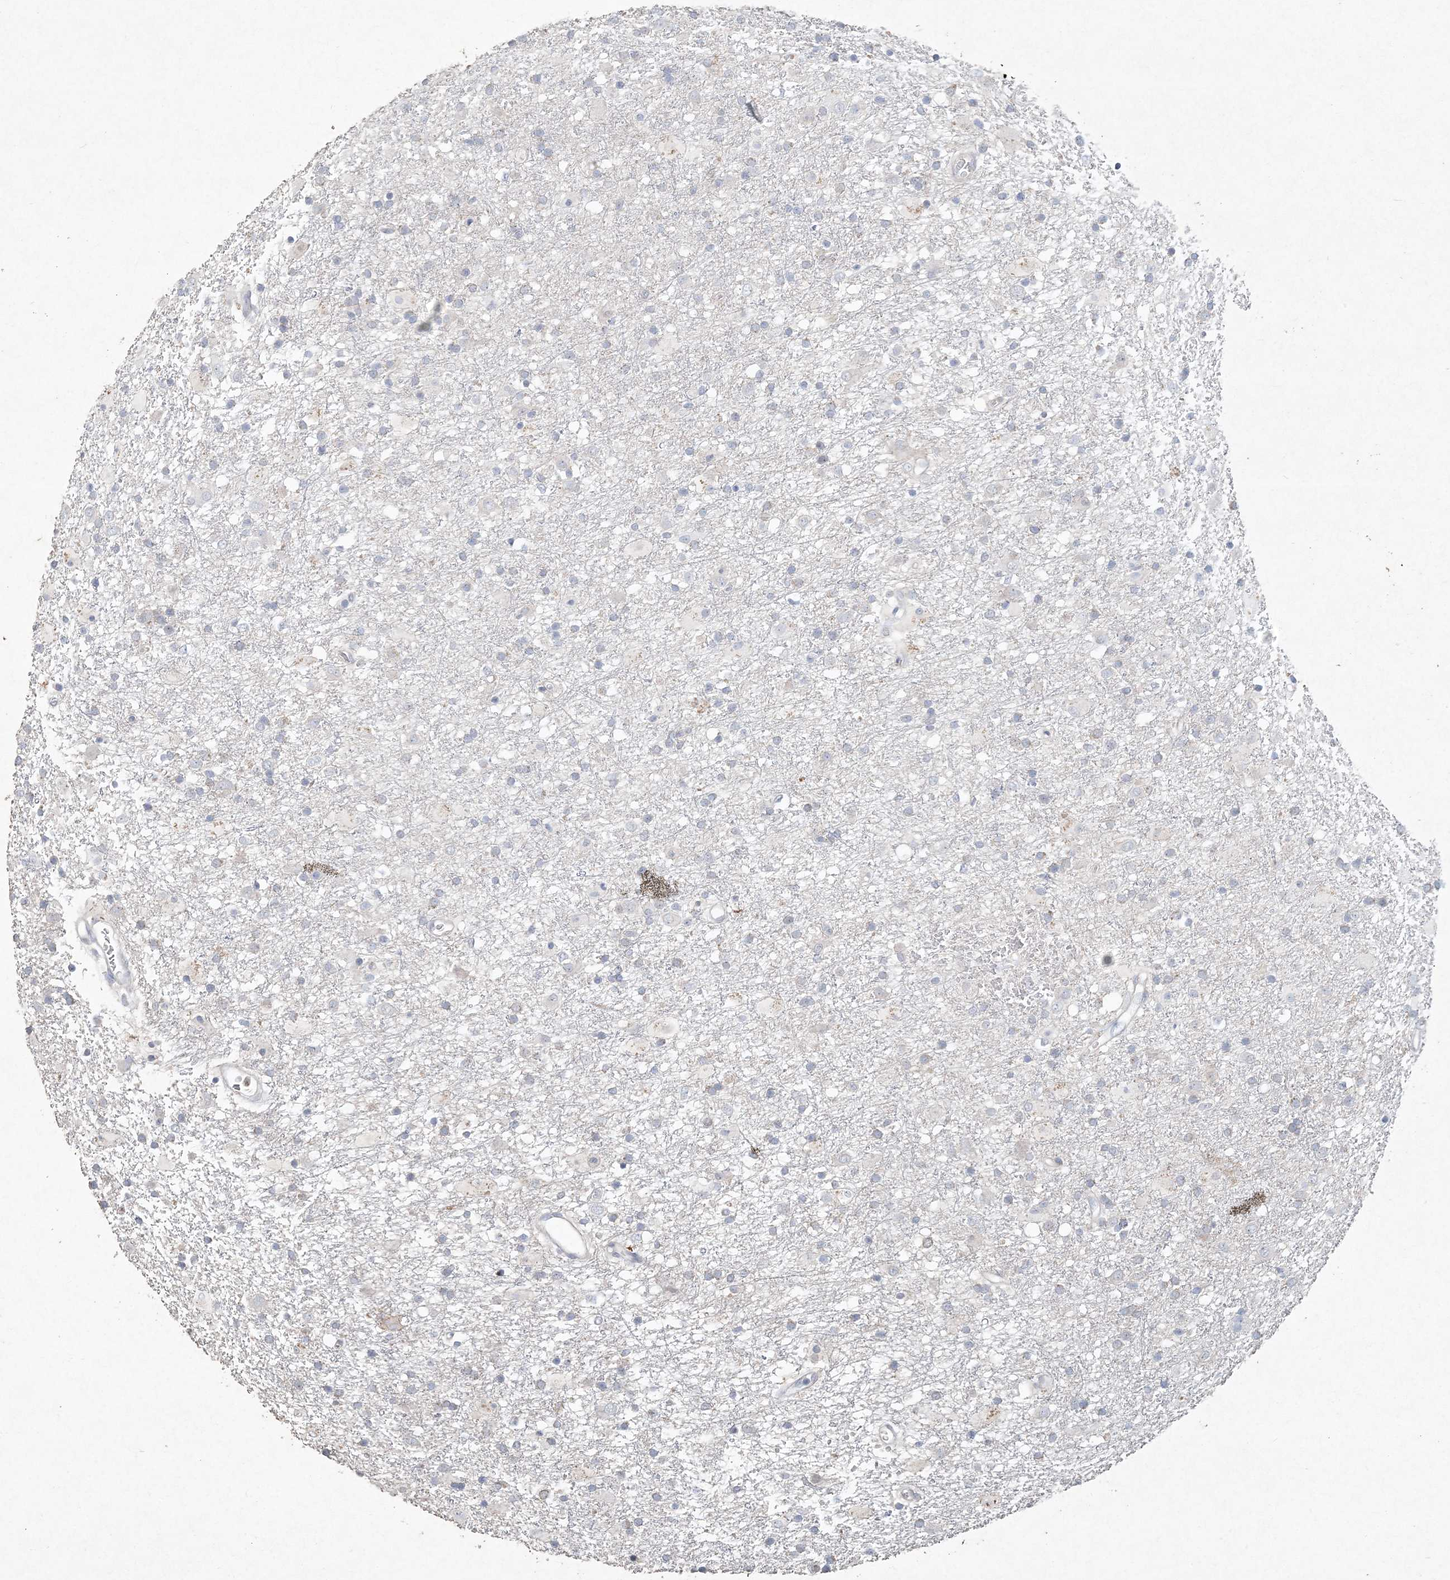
{"staining": {"intensity": "negative", "quantity": "none", "location": "none"}, "tissue": "glioma", "cell_type": "Tumor cells", "image_type": "cancer", "snomed": [{"axis": "morphology", "description": "Glioma, malignant, Low grade"}, {"axis": "topography", "description": "Brain"}], "caption": "Tumor cells are negative for brown protein staining in malignant glioma (low-grade). The staining is performed using DAB brown chromogen with nuclei counter-stained in using hematoxylin.", "gene": "DNAH5", "patient": {"sex": "male", "age": 65}}